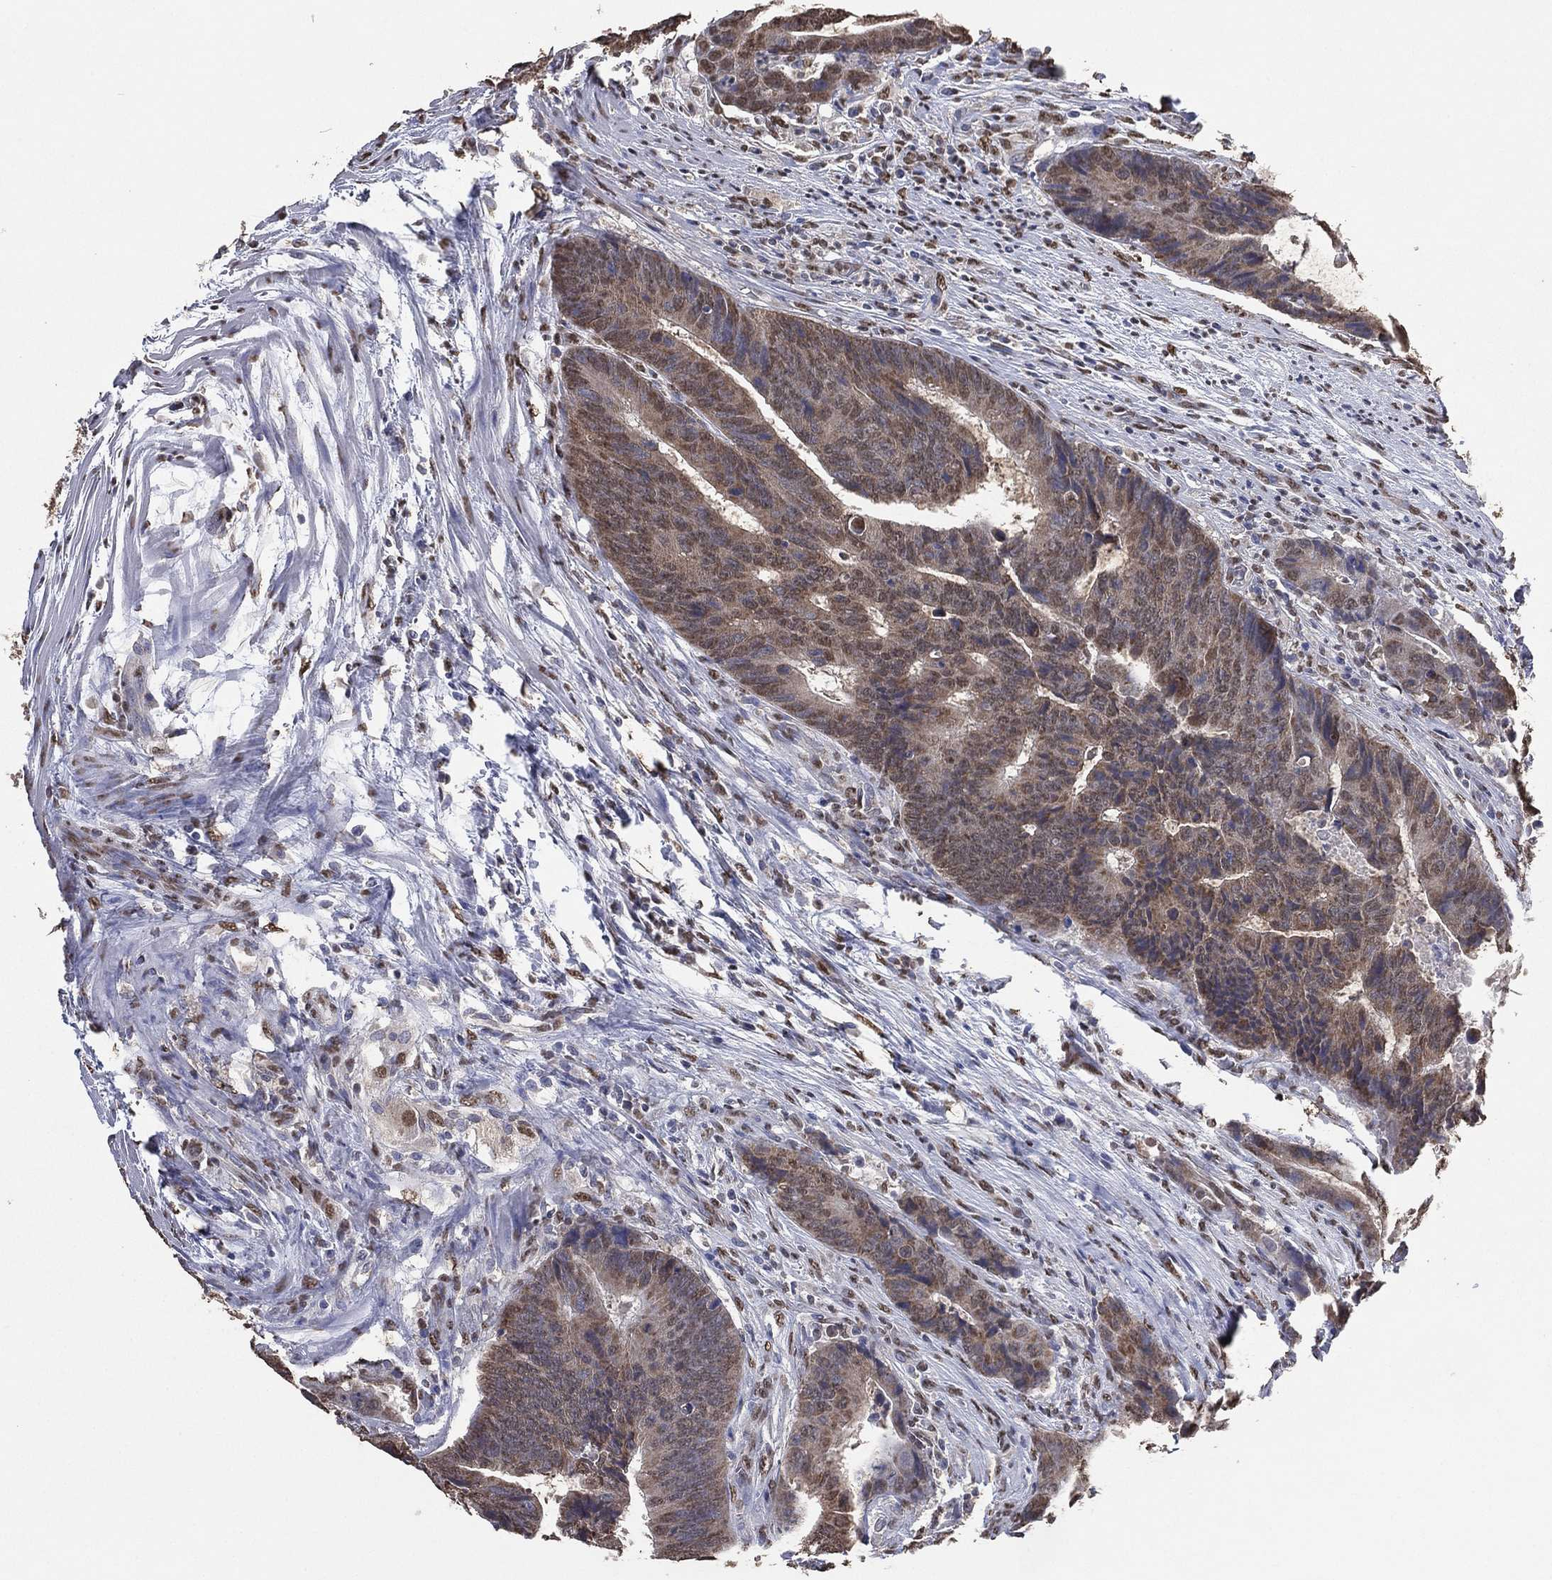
{"staining": {"intensity": "weak", "quantity": ">75%", "location": "cytoplasmic/membranous,nuclear"}, "tissue": "colorectal cancer", "cell_type": "Tumor cells", "image_type": "cancer", "snomed": [{"axis": "morphology", "description": "Adenocarcinoma, NOS"}, {"axis": "topography", "description": "Colon"}], "caption": "Tumor cells exhibit low levels of weak cytoplasmic/membranous and nuclear positivity in about >75% of cells in colorectal cancer (adenocarcinoma).", "gene": "ALDH7A1", "patient": {"sex": "female", "age": 56}}